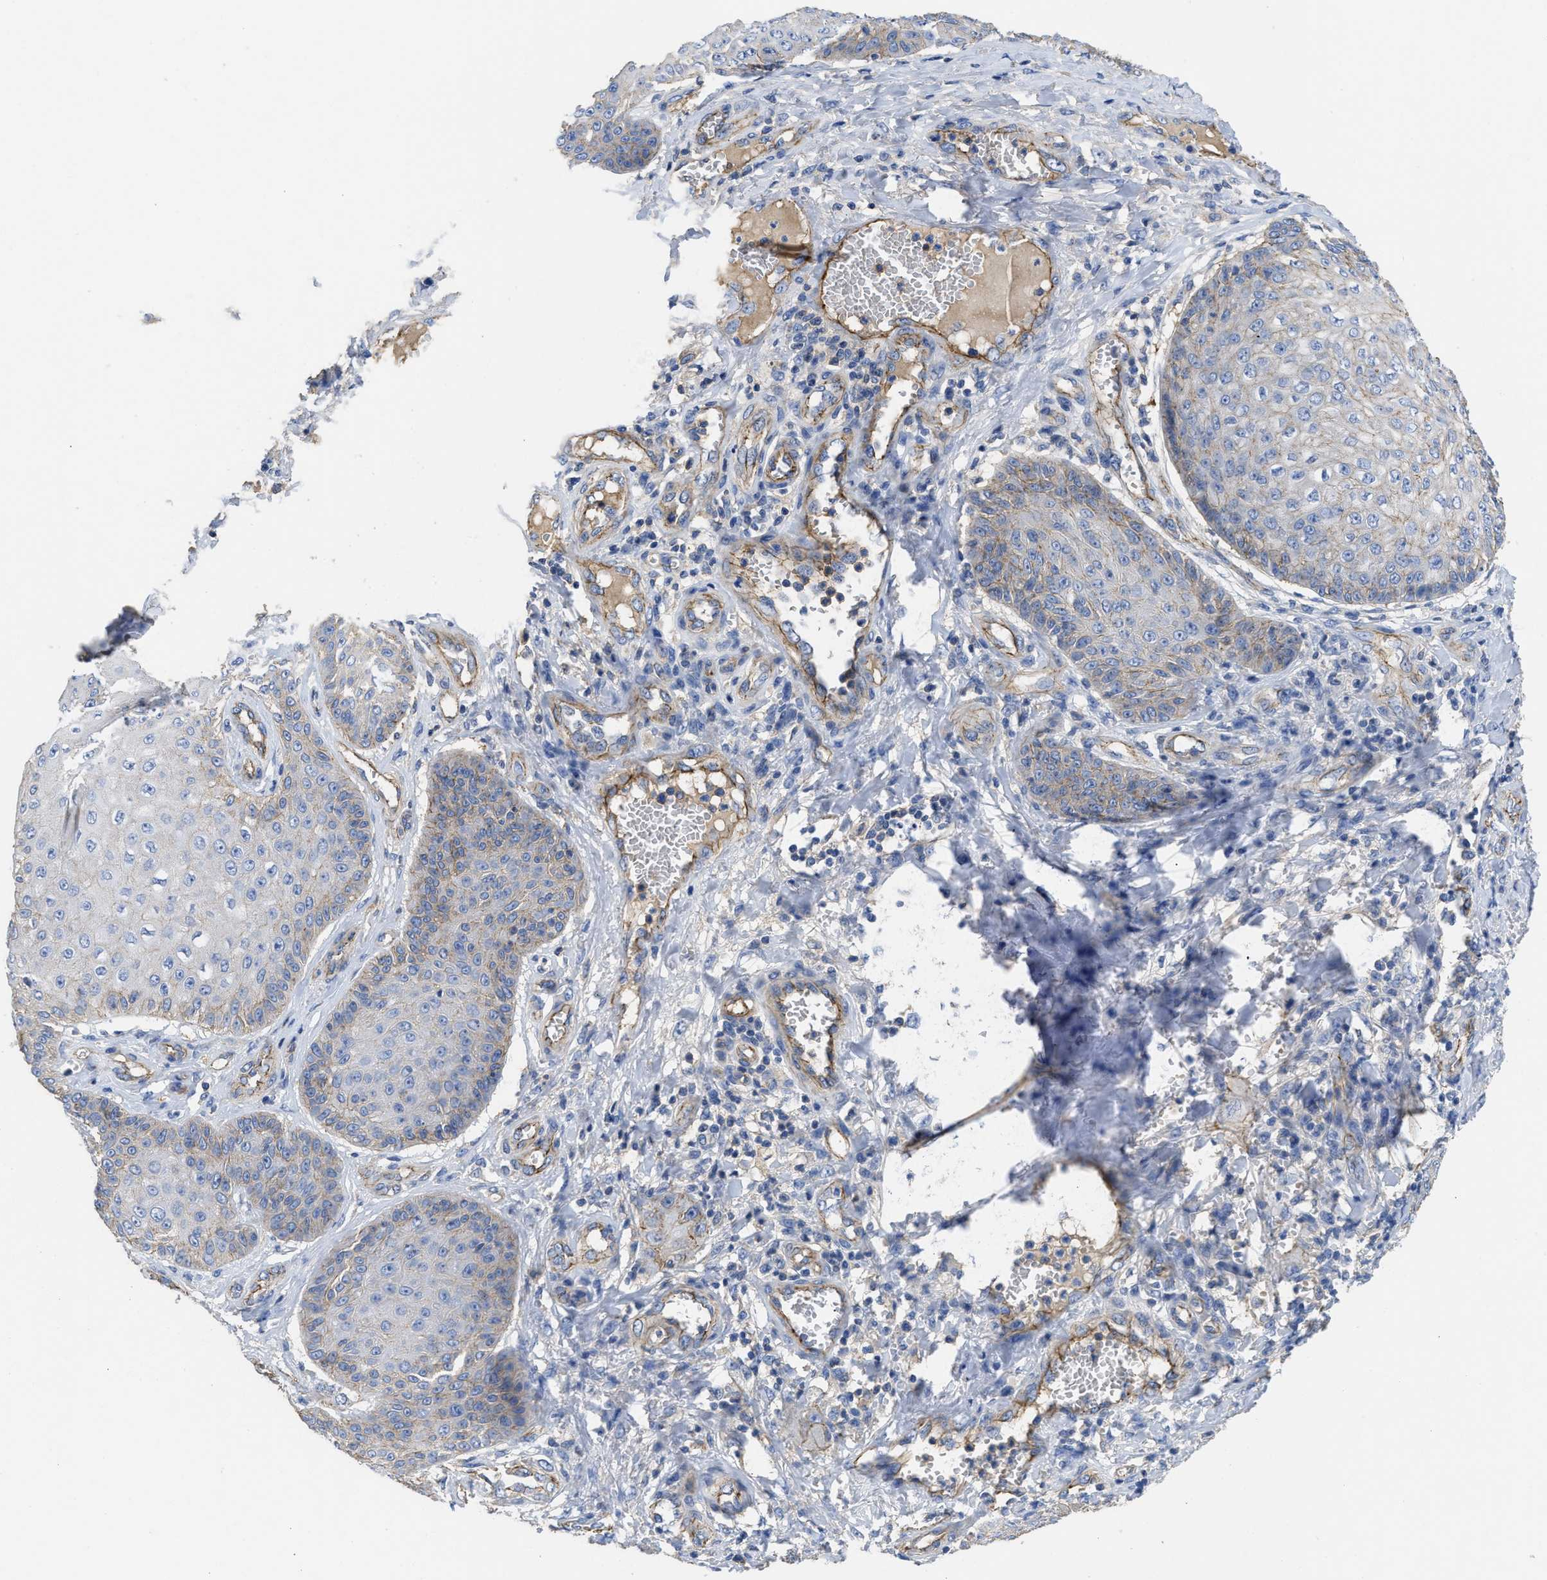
{"staining": {"intensity": "negative", "quantity": "none", "location": "none"}, "tissue": "skin cancer", "cell_type": "Tumor cells", "image_type": "cancer", "snomed": [{"axis": "morphology", "description": "Squamous cell carcinoma, NOS"}, {"axis": "topography", "description": "Skin"}], "caption": "Protein analysis of skin squamous cell carcinoma reveals no significant expression in tumor cells.", "gene": "USP4", "patient": {"sex": "male", "age": 74}}